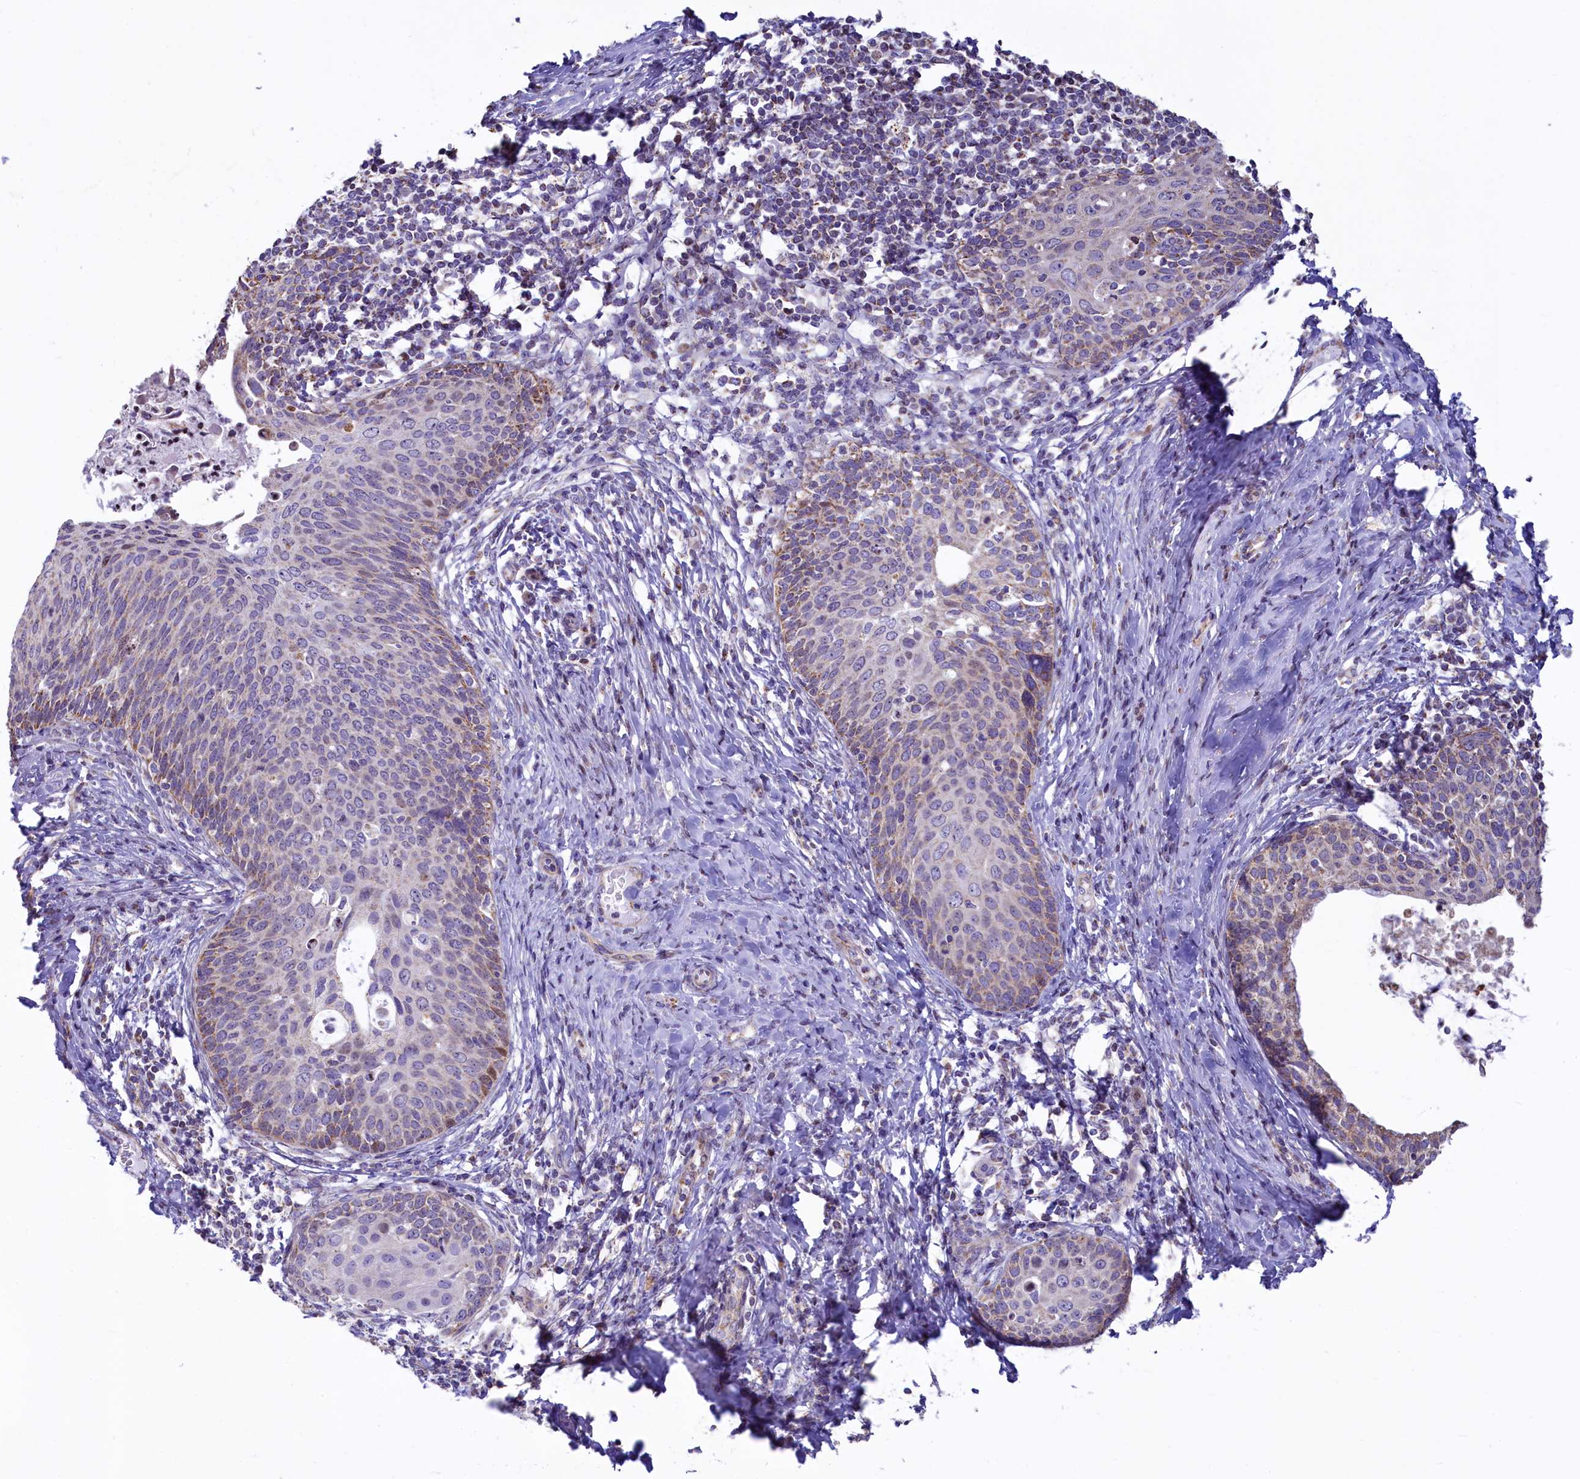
{"staining": {"intensity": "weak", "quantity": "25%-75%", "location": "cytoplasmic/membranous"}, "tissue": "cervical cancer", "cell_type": "Tumor cells", "image_type": "cancer", "snomed": [{"axis": "morphology", "description": "Squamous cell carcinoma, NOS"}, {"axis": "topography", "description": "Cervix"}], "caption": "Immunohistochemistry micrograph of neoplastic tissue: squamous cell carcinoma (cervical) stained using IHC reveals low levels of weak protein expression localized specifically in the cytoplasmic/membranous of tumor cells, appearing as a cytoplasmic/membranous brown color.", "gene": "VWCE", "patient": {"sex": "female", "age": 52}}